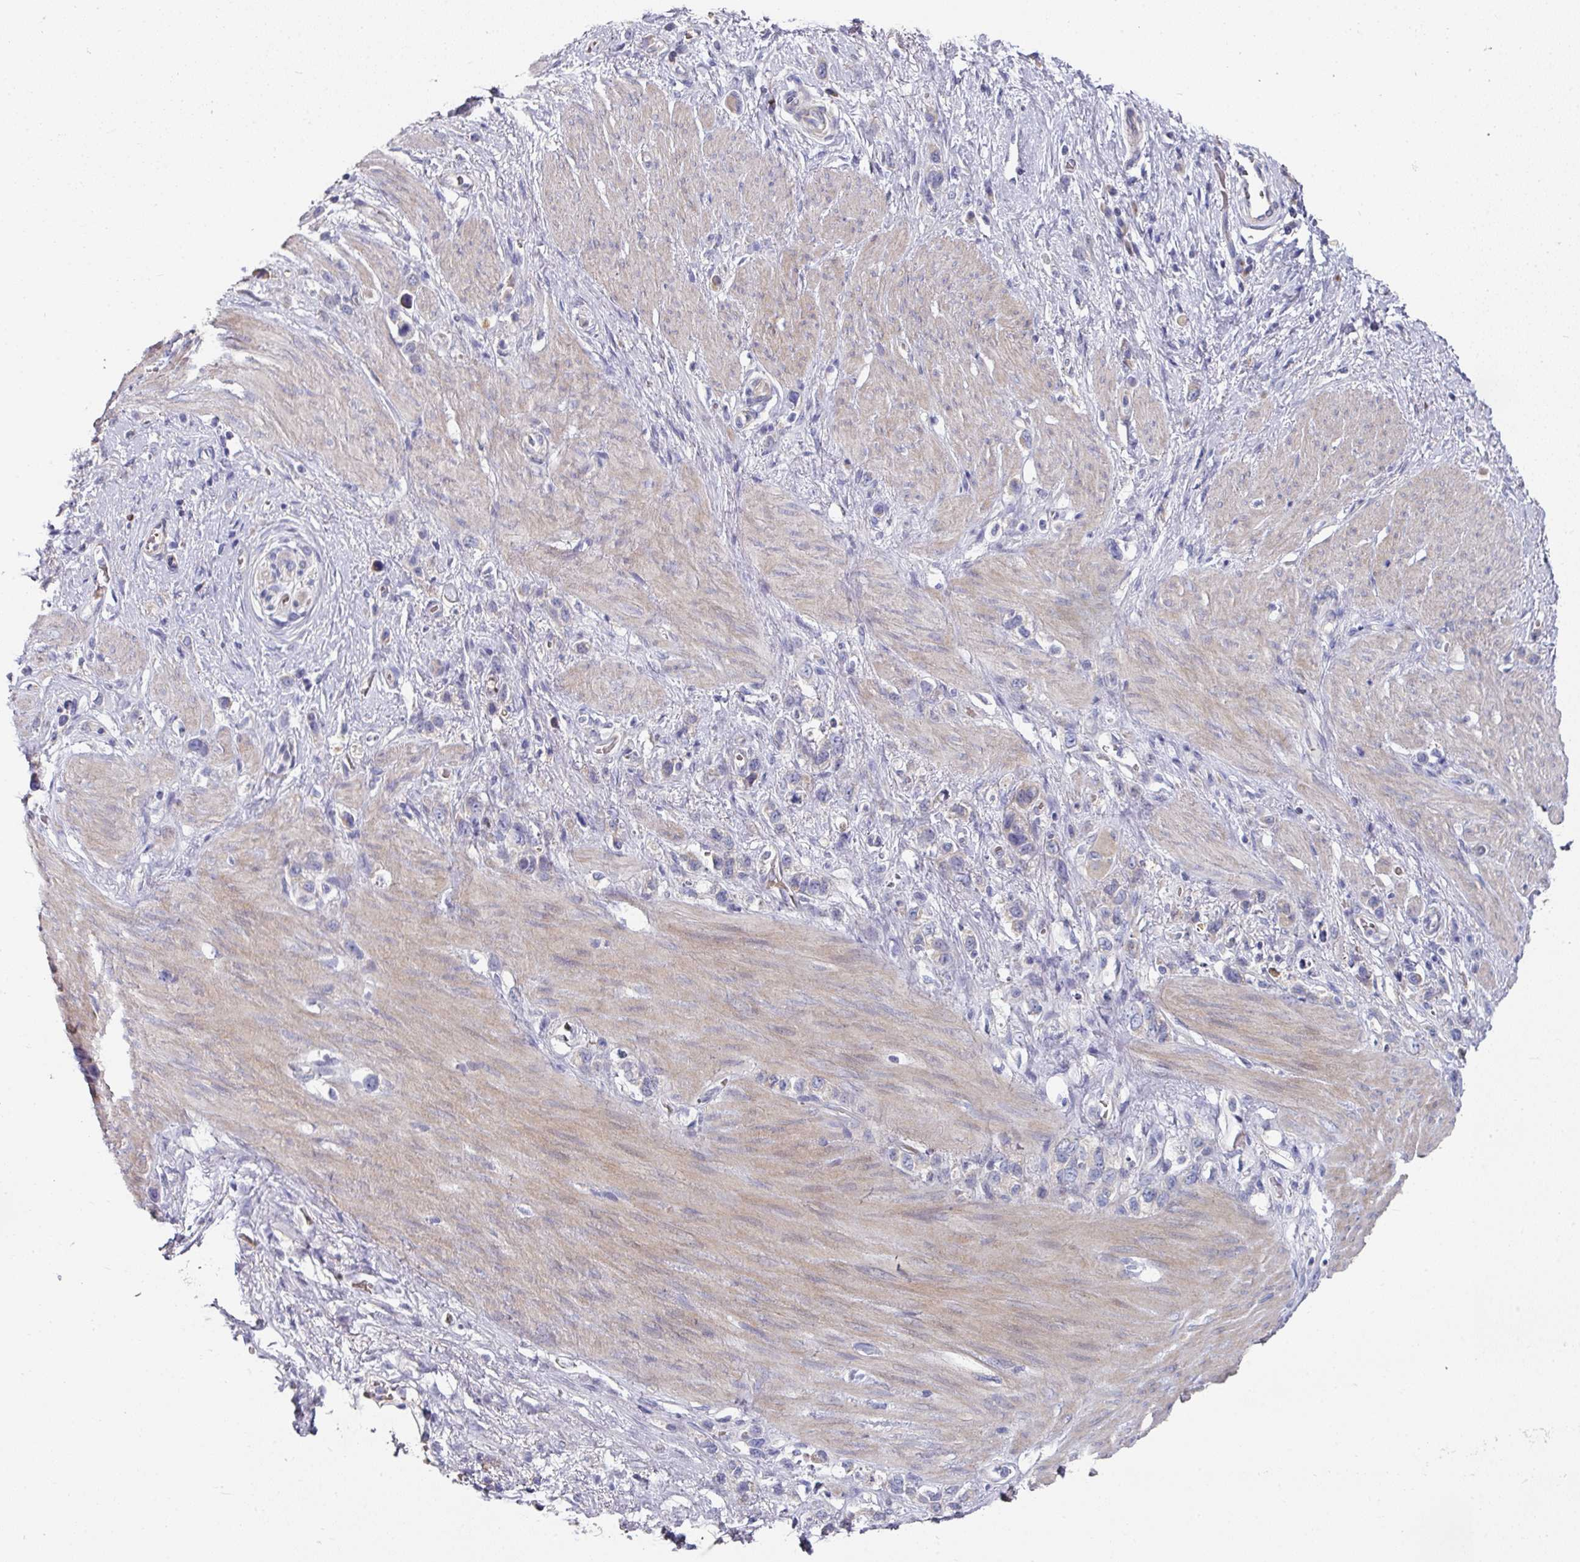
{"staining": {"intensity": "negative", "quantity": "none", "location": "none"}, "tissue": "stomach cancer", "cell_type": "Tumor cells", "image_type": "cancer", "snomed": [{"axis": "morphology", "description": "Adenocarcinoma, NOS"}, {"axis": "topography", "description": "Stomach"}], "caption": "This is an IHC photomicrograph of adenocarcinoma (stomach). There is no staining in tumor cells.", "gene": "PYROXD2", "patient": {"sex": "female", "age": 65}}